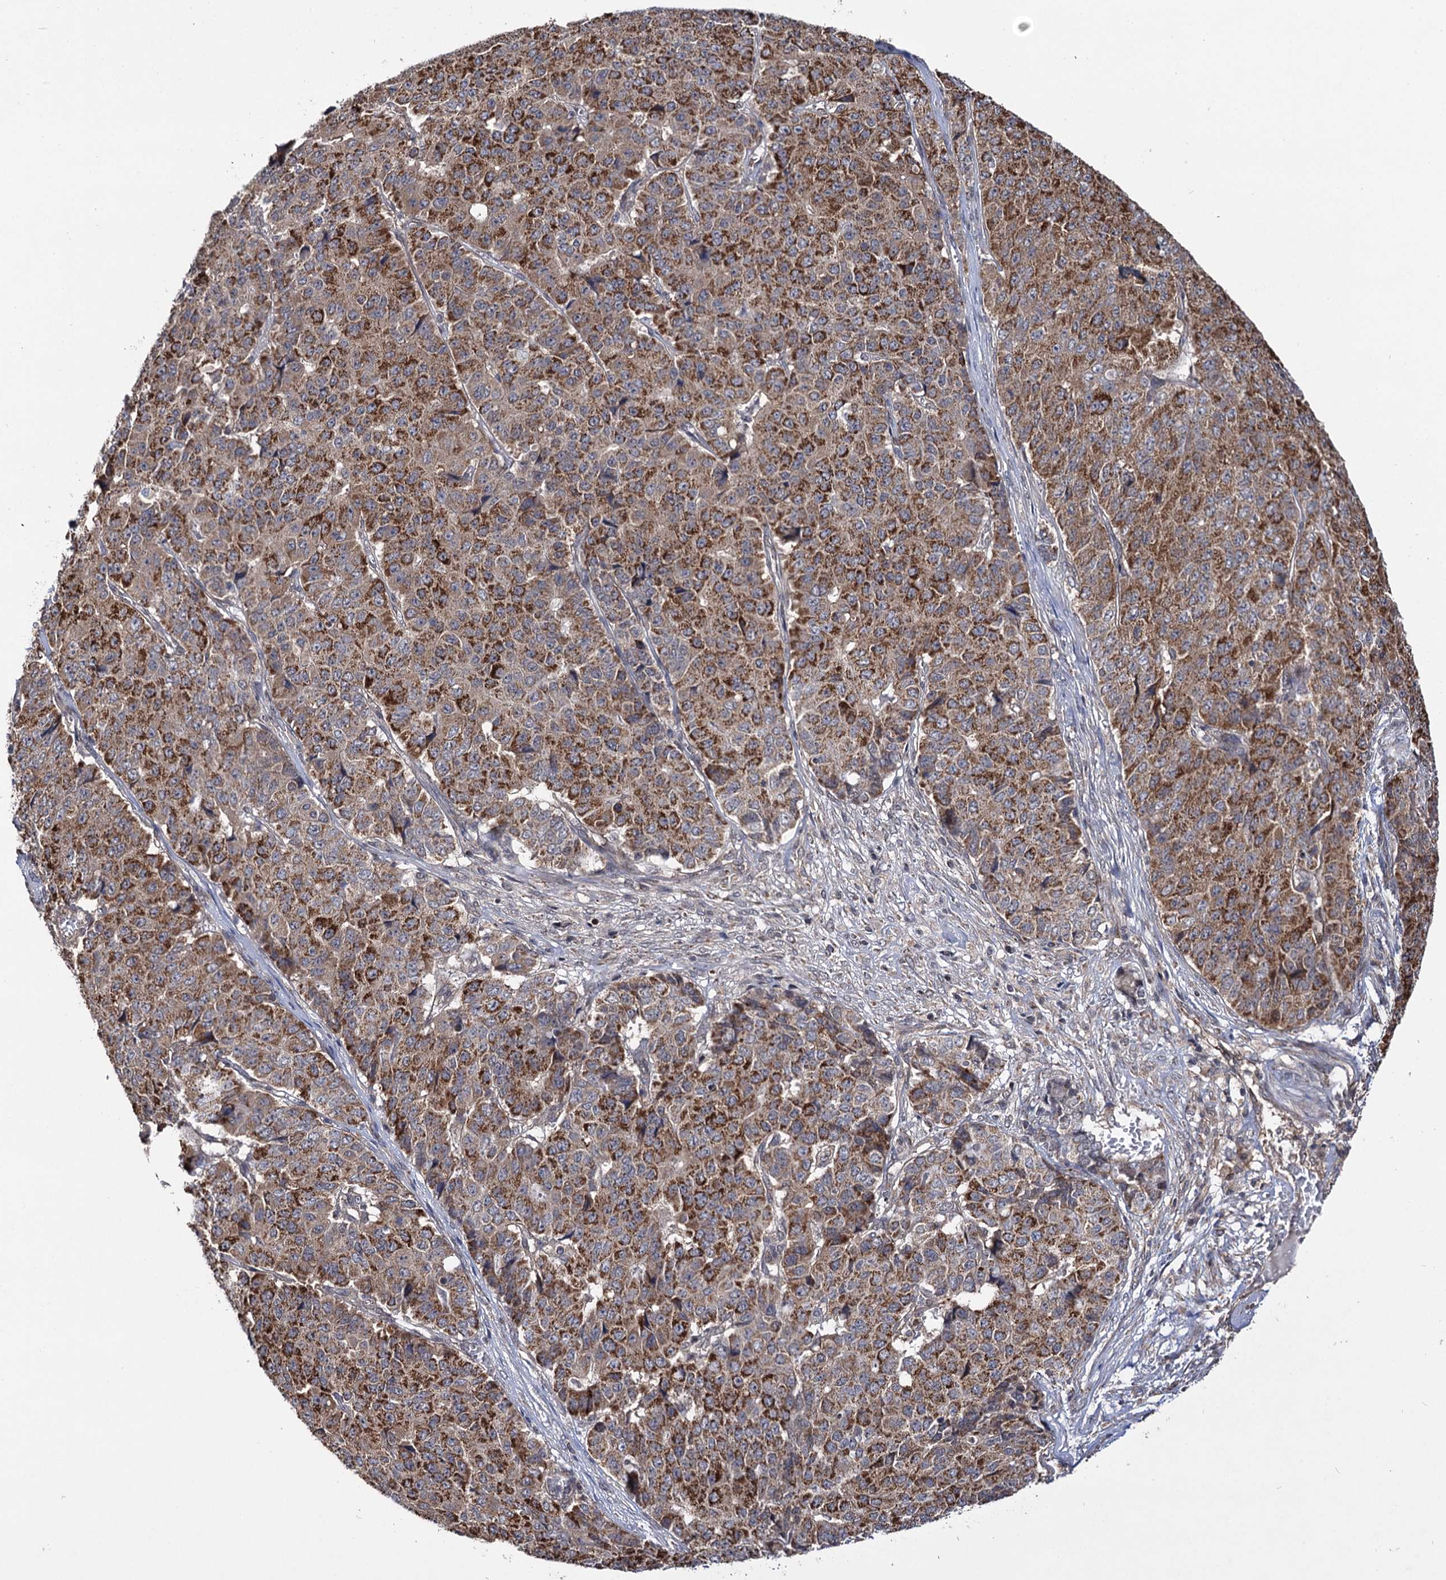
{"staining": {"intensity": "moderate", "quantity": ">75%", "location": "cytoplasmic/membranous"}, "tissue": "pancreatic cancer", "cell_type": "Tumor cells", "image_type": "cancer", "snomed": [{"axis": "morphology", "description": "Adenocarcinoma, NOS"}, {"axis": "topography", "description": "Pancreas"}], "caption": "Immunohistochemical staining of human pancreatic cancer (adenocarcinoma) reveals medium levels of moderate cytoplasmic/membranous positivity in about >75% of tumor cells. (Stains: DAB (3,3'-diaminobenzidine) in brown, nuclei in blue, Microscopy: brightfield microscopy at high magnification).", "gene": "CEP76", "patient": {"sex": "male", "age": 50}}